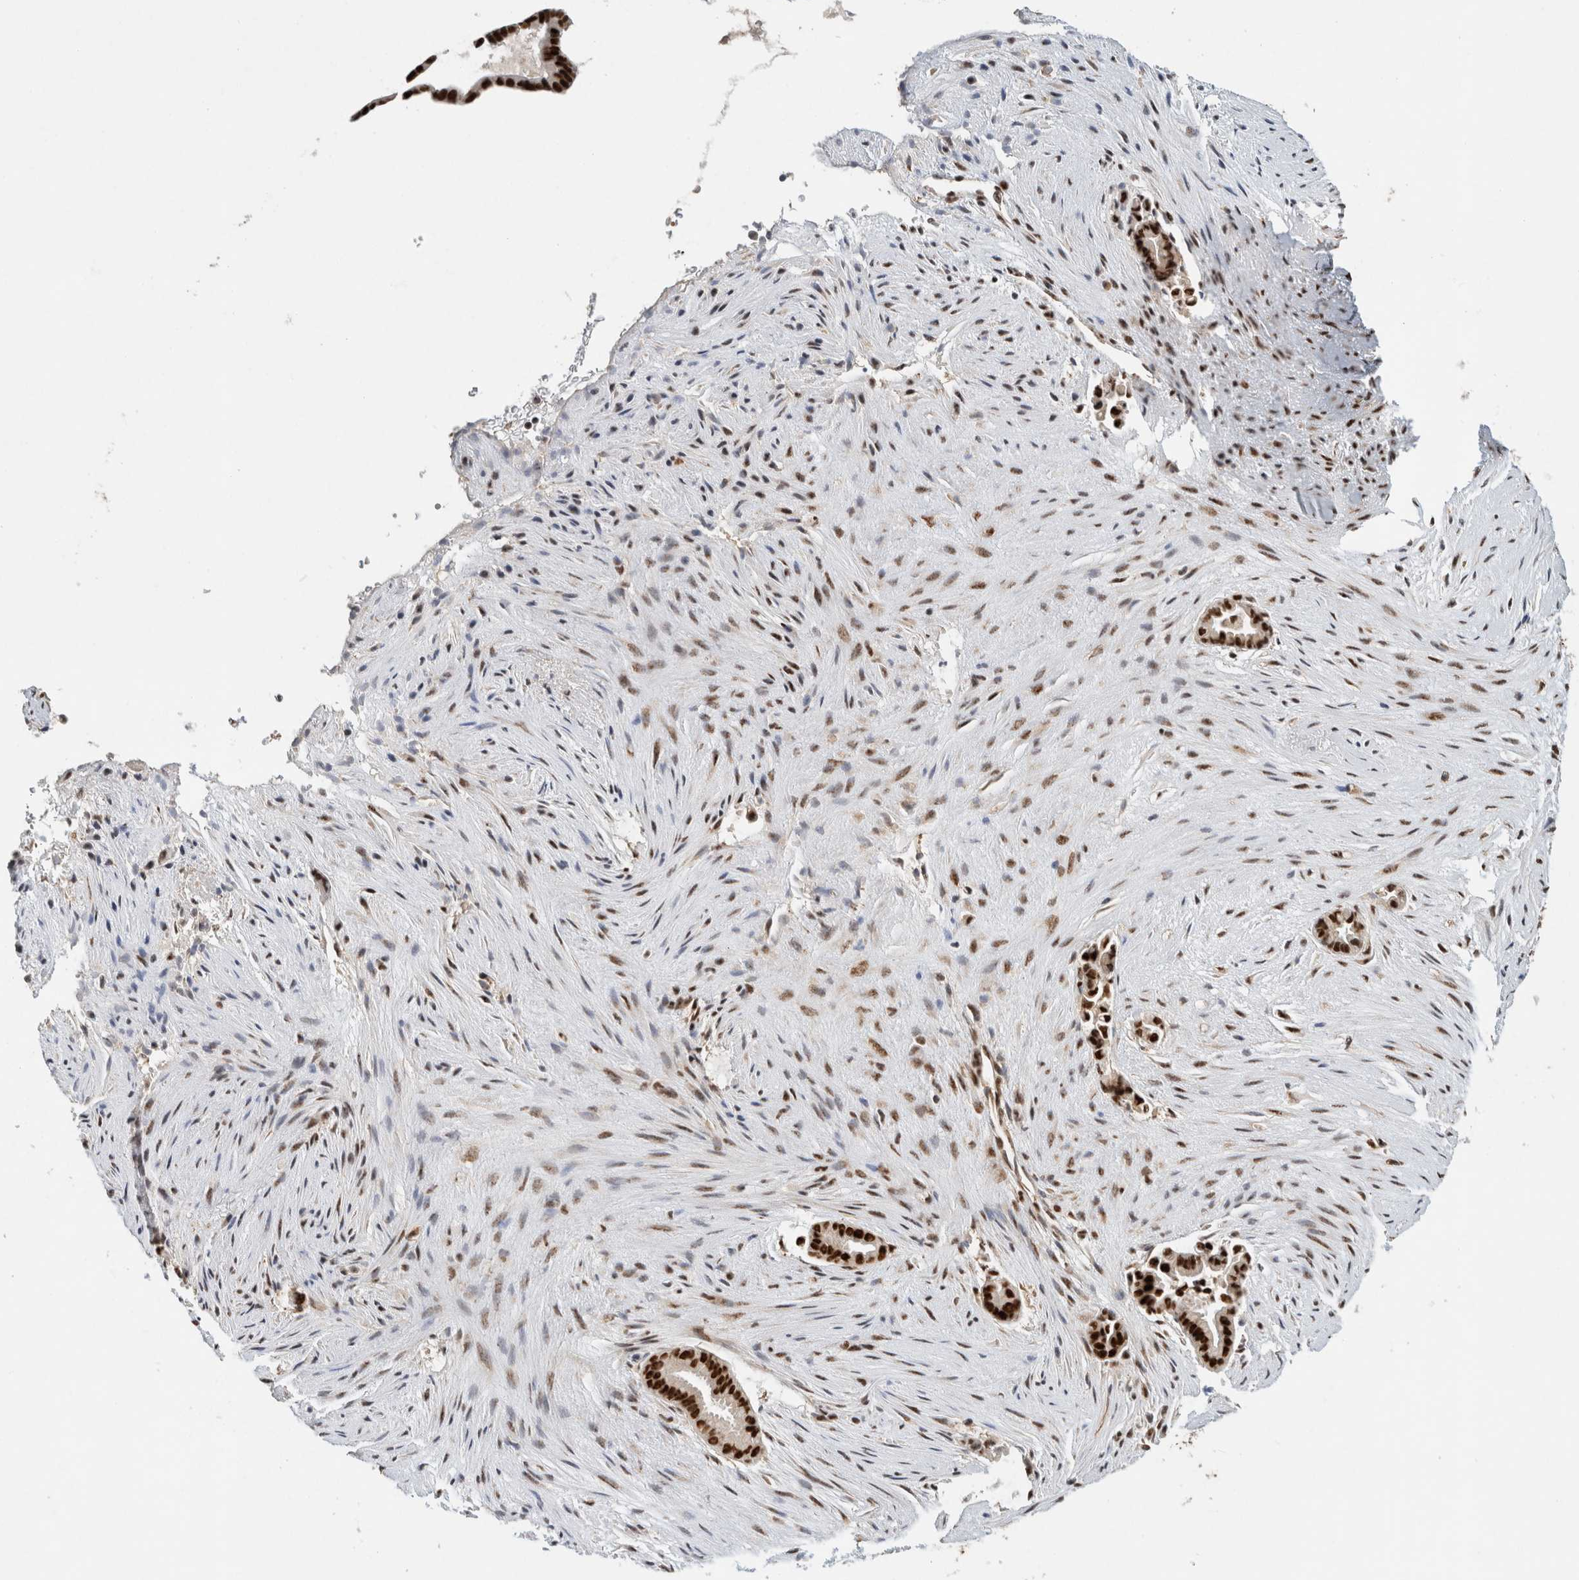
{"staining": {"intensity": "strong", "quantity": ">75%", "location": "nuclear"}, "tissue": "liver cancer", "cell_type": "Tumor cells", "image_type": "cancer", "snomed": [{"axis": "morphology", "description": "Cholangiocarcinoma"}, {"axis": "topography", "description": "Liver"}], "caption": "Cholangiocarcinoma (liver) tissue reveals strong nuclear positivity in approximately >75% of tumor cells (brown staining indicates protein expression, while blue staining denotes nuclei).", "gene": "DDX42", "patient": {"sex": "female", "age": 55}}